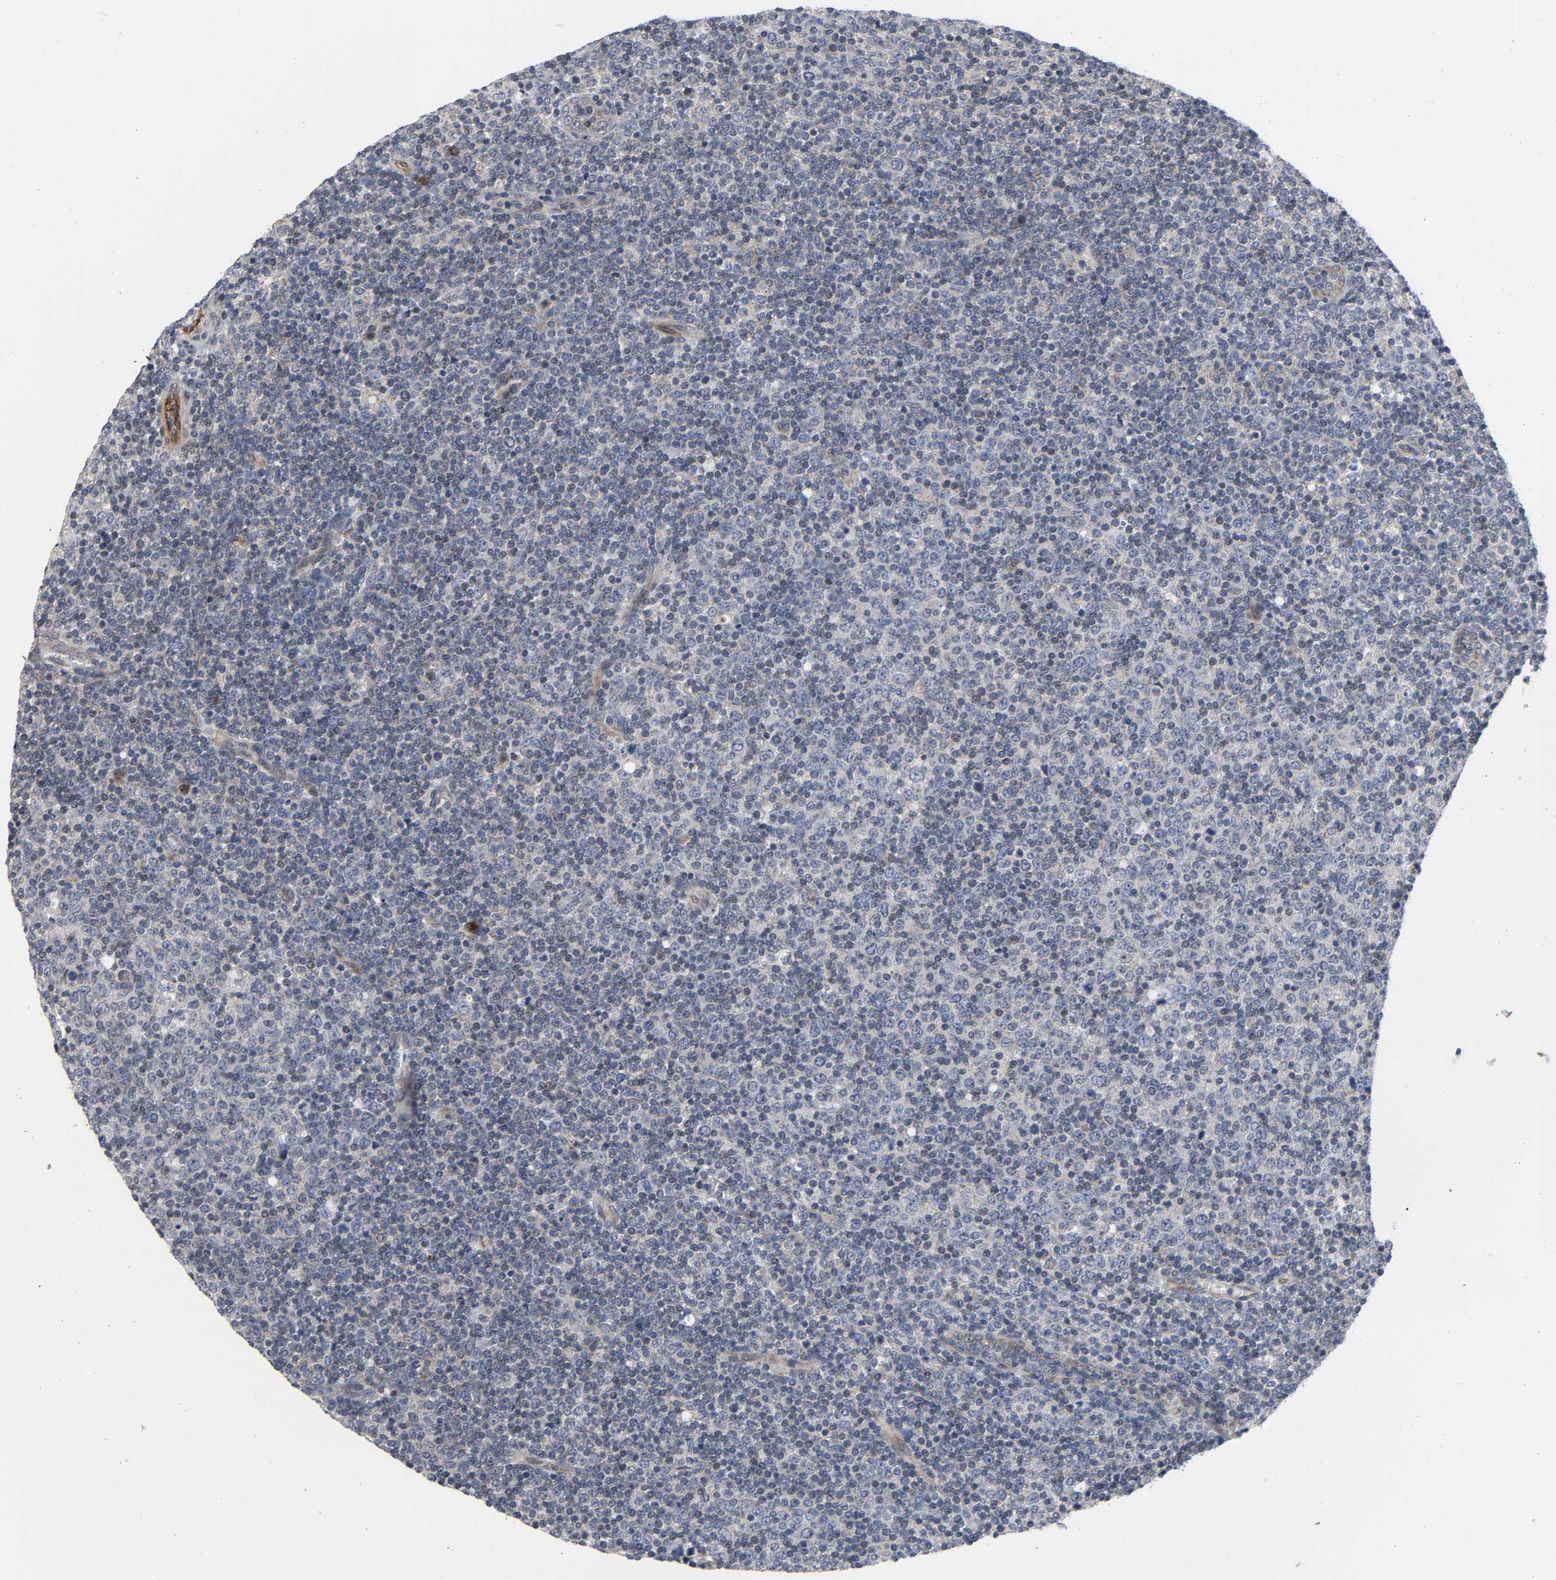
{"staining": {"intensity": "negative", "quantity": "none", "location": "none"}, "tissue": "lymphoma", "cell_type": "Tumor cells", "image_type": "cancer", "snomed": [{"axis": "morphology", "description": "Malignant lymphoma, non-Hodgkin's type, Low grade"}, {"axis": "topography", "description": "Lymph node"}], "caption": "A micrograph of lymphoma stained for a protein exhibits no brown staining in tumor cells.", "gene": "ASB6", "patient": {"sex": "male", "age": 70}}